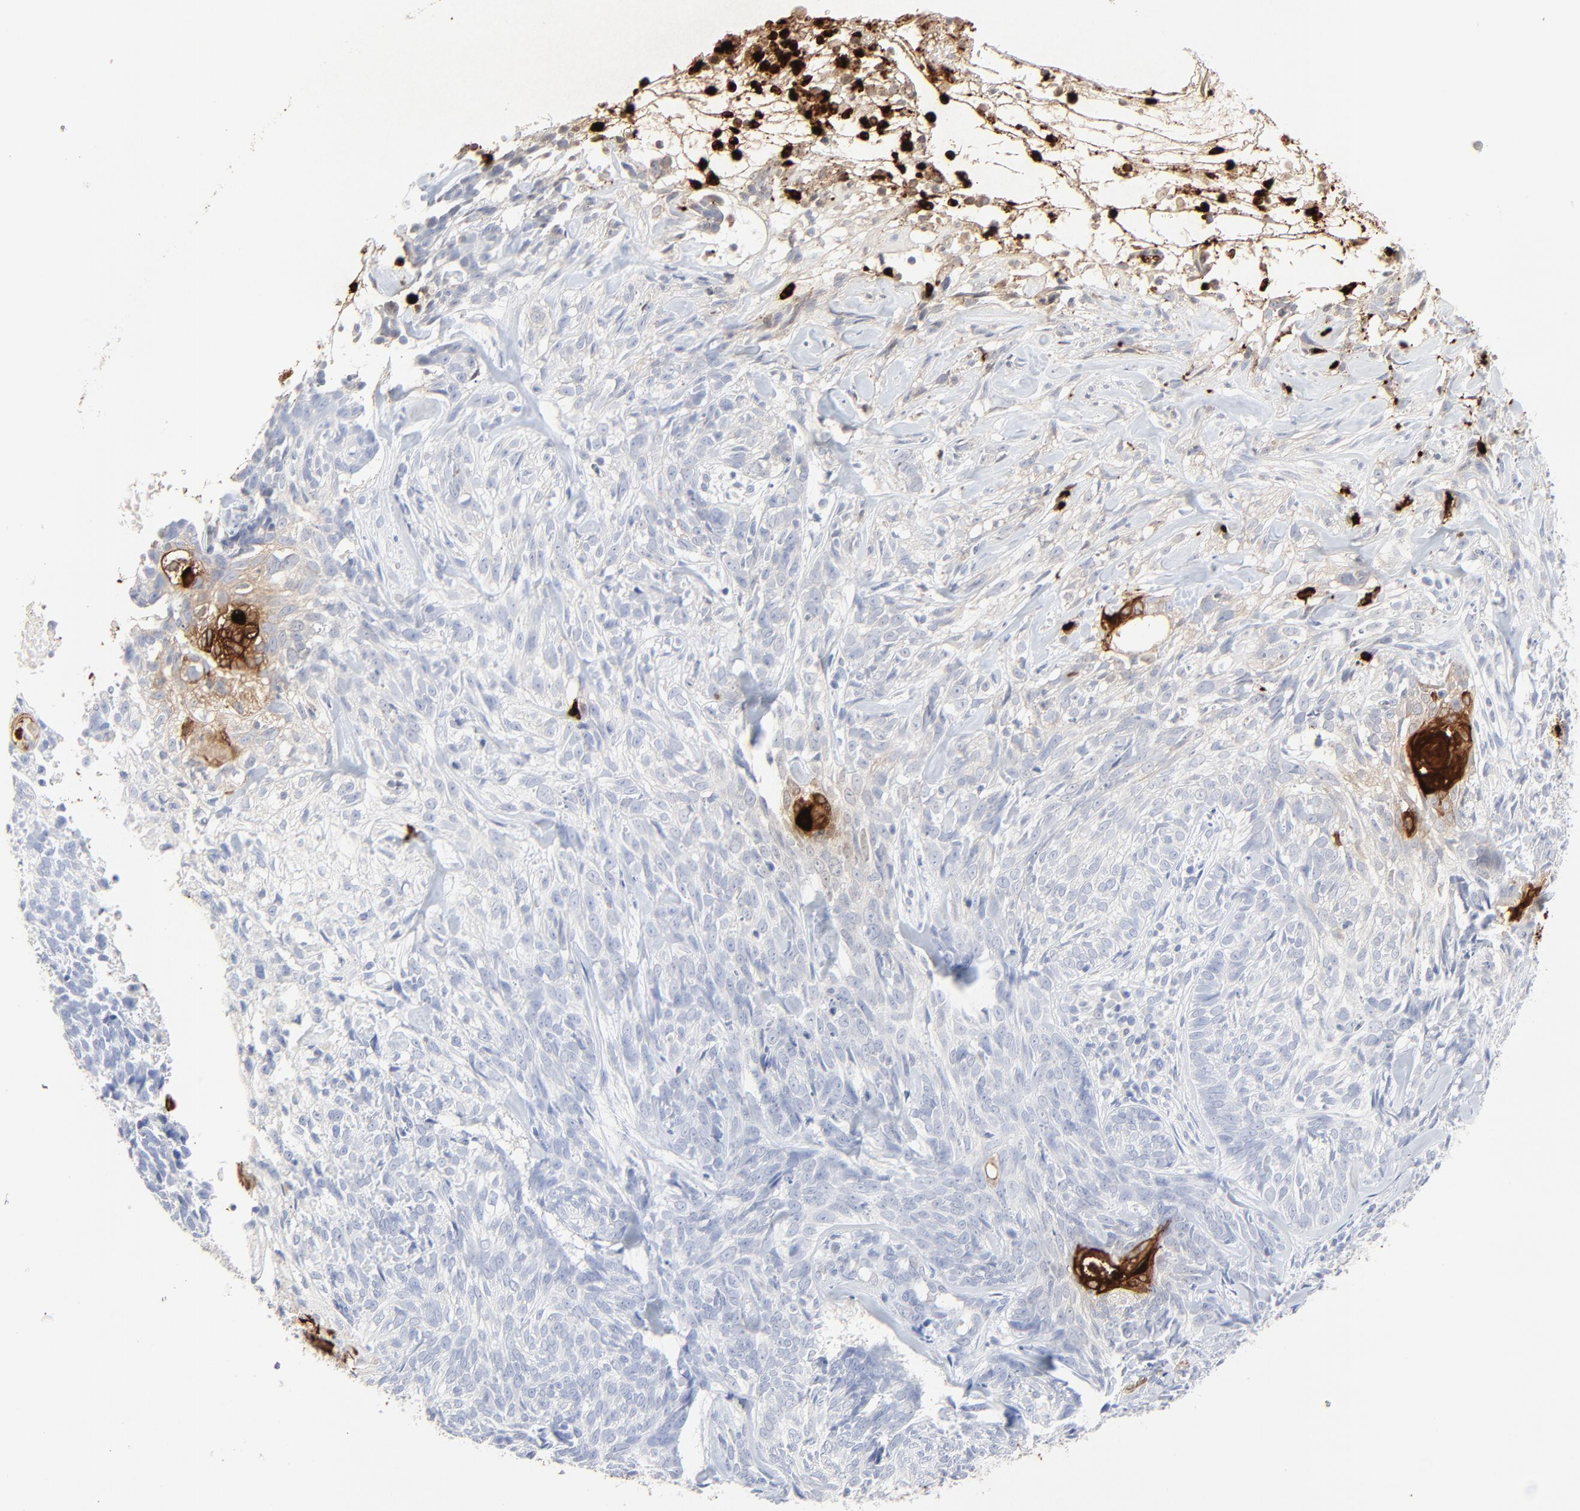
{"staining": {"intensity": "negative", "quantity": "none", "location": "none"}, "tissue": "skin cancer", "cell_type": "Tumor cells", "image_type": "cancer", "snomed": [{"axis": "morphology", "description": "Basal cell carcinoma"}, {"axis": "topography", "description": "Skin"}], "caption": "Immunohistochemistry (IHC) of human skin cancer reveals no expression in tumor cells.", "gene": "LCN2", "patient": {"sex": "male", "age": 72}}